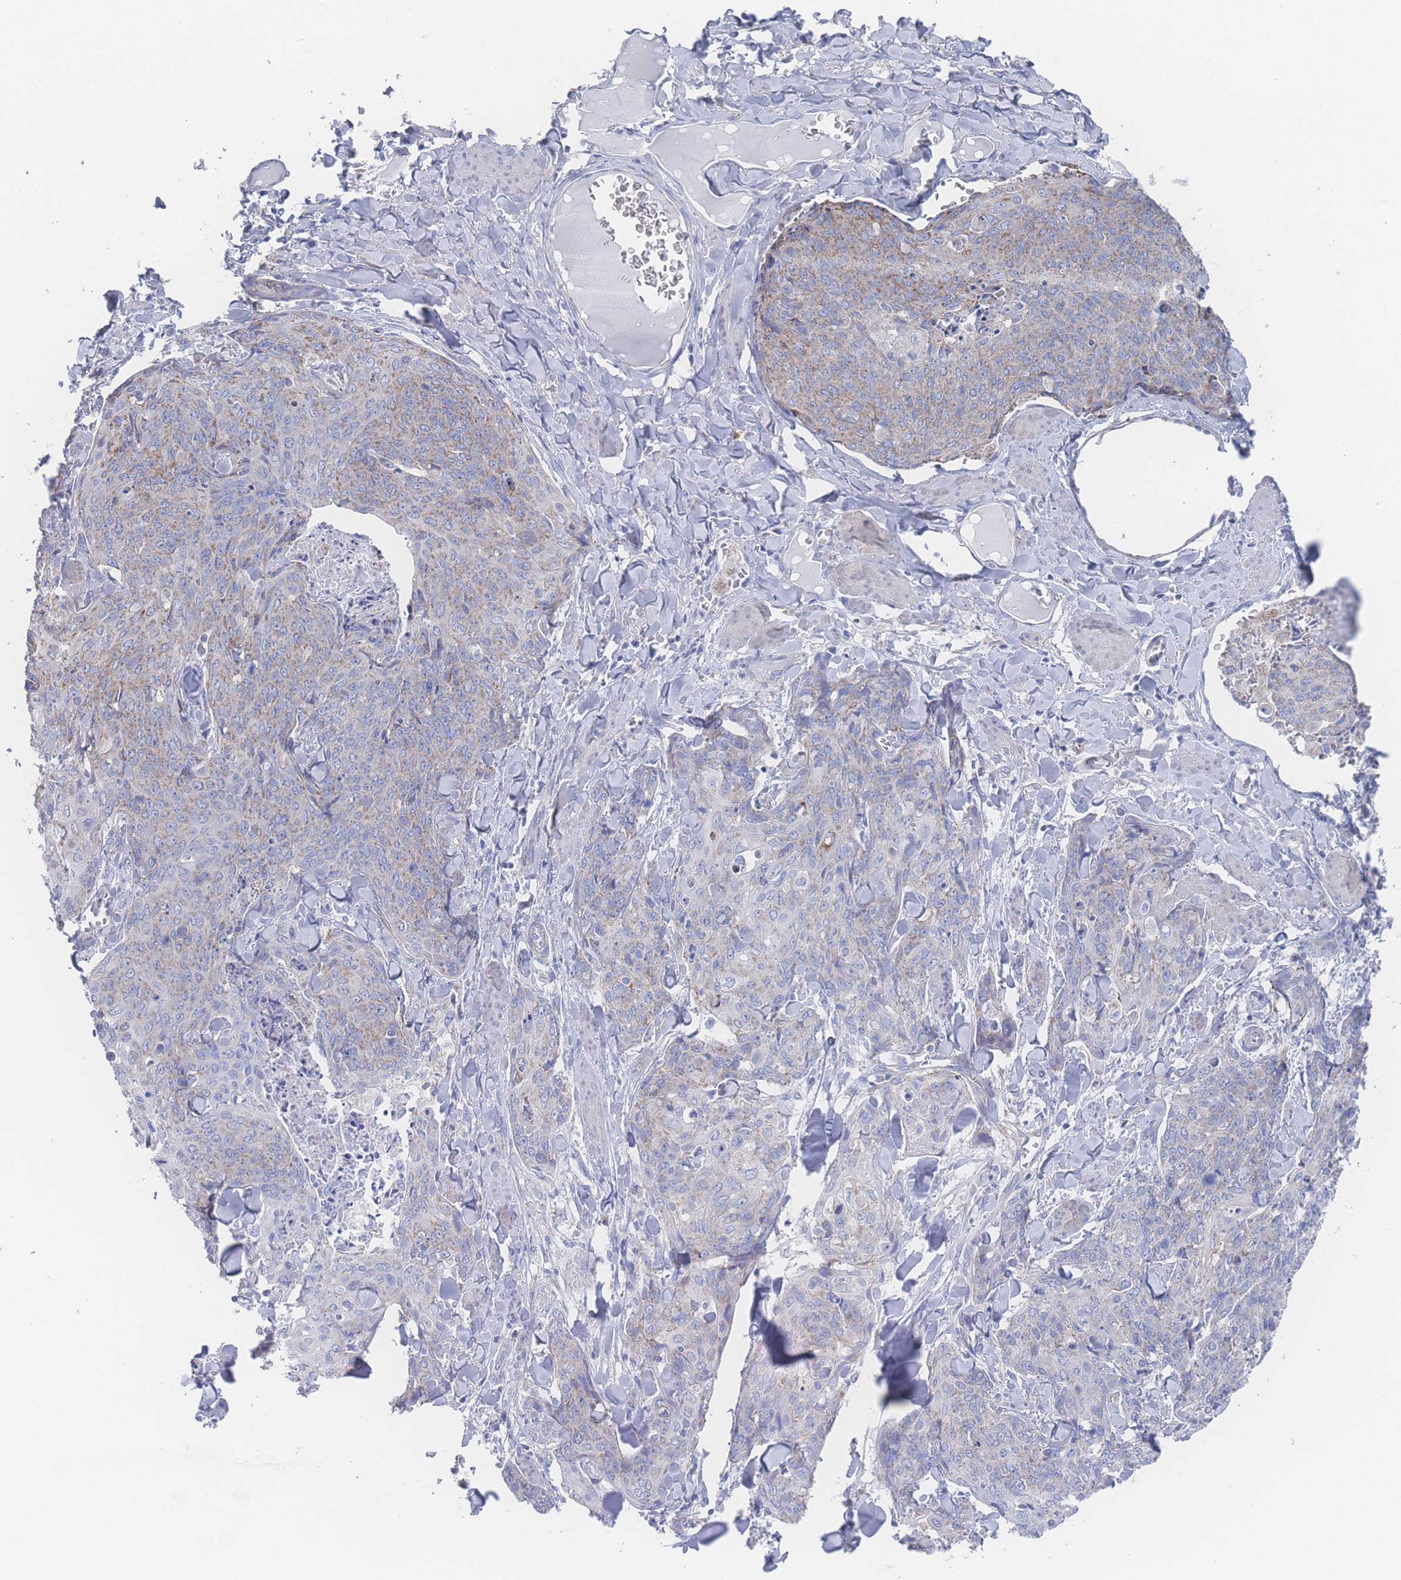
{"staining": {"intensity": "weak", "quantity": "25%-75%", "location": "cytoplasmic/membranous"}, "tissue": "skin cancer", "cell_type": "Tumor cells", "image_type": "cancer", "snomed": [{"axis": "morphology", "description": "Squamous cell carcinoma, NOS"}, {"axis": "topography", "description": "Skin"}, {"axis": "topography", "description": "Vulva"}], "caption": "Immunohistochemical staining of squamous cell carcinoma (skin) demonstrates low levels of weak cytoplasmic/membranous positivity in about 25%-75% of tumor cells.", "gene": "SNPH", "patient": {"sex": "female", "age": 85}}